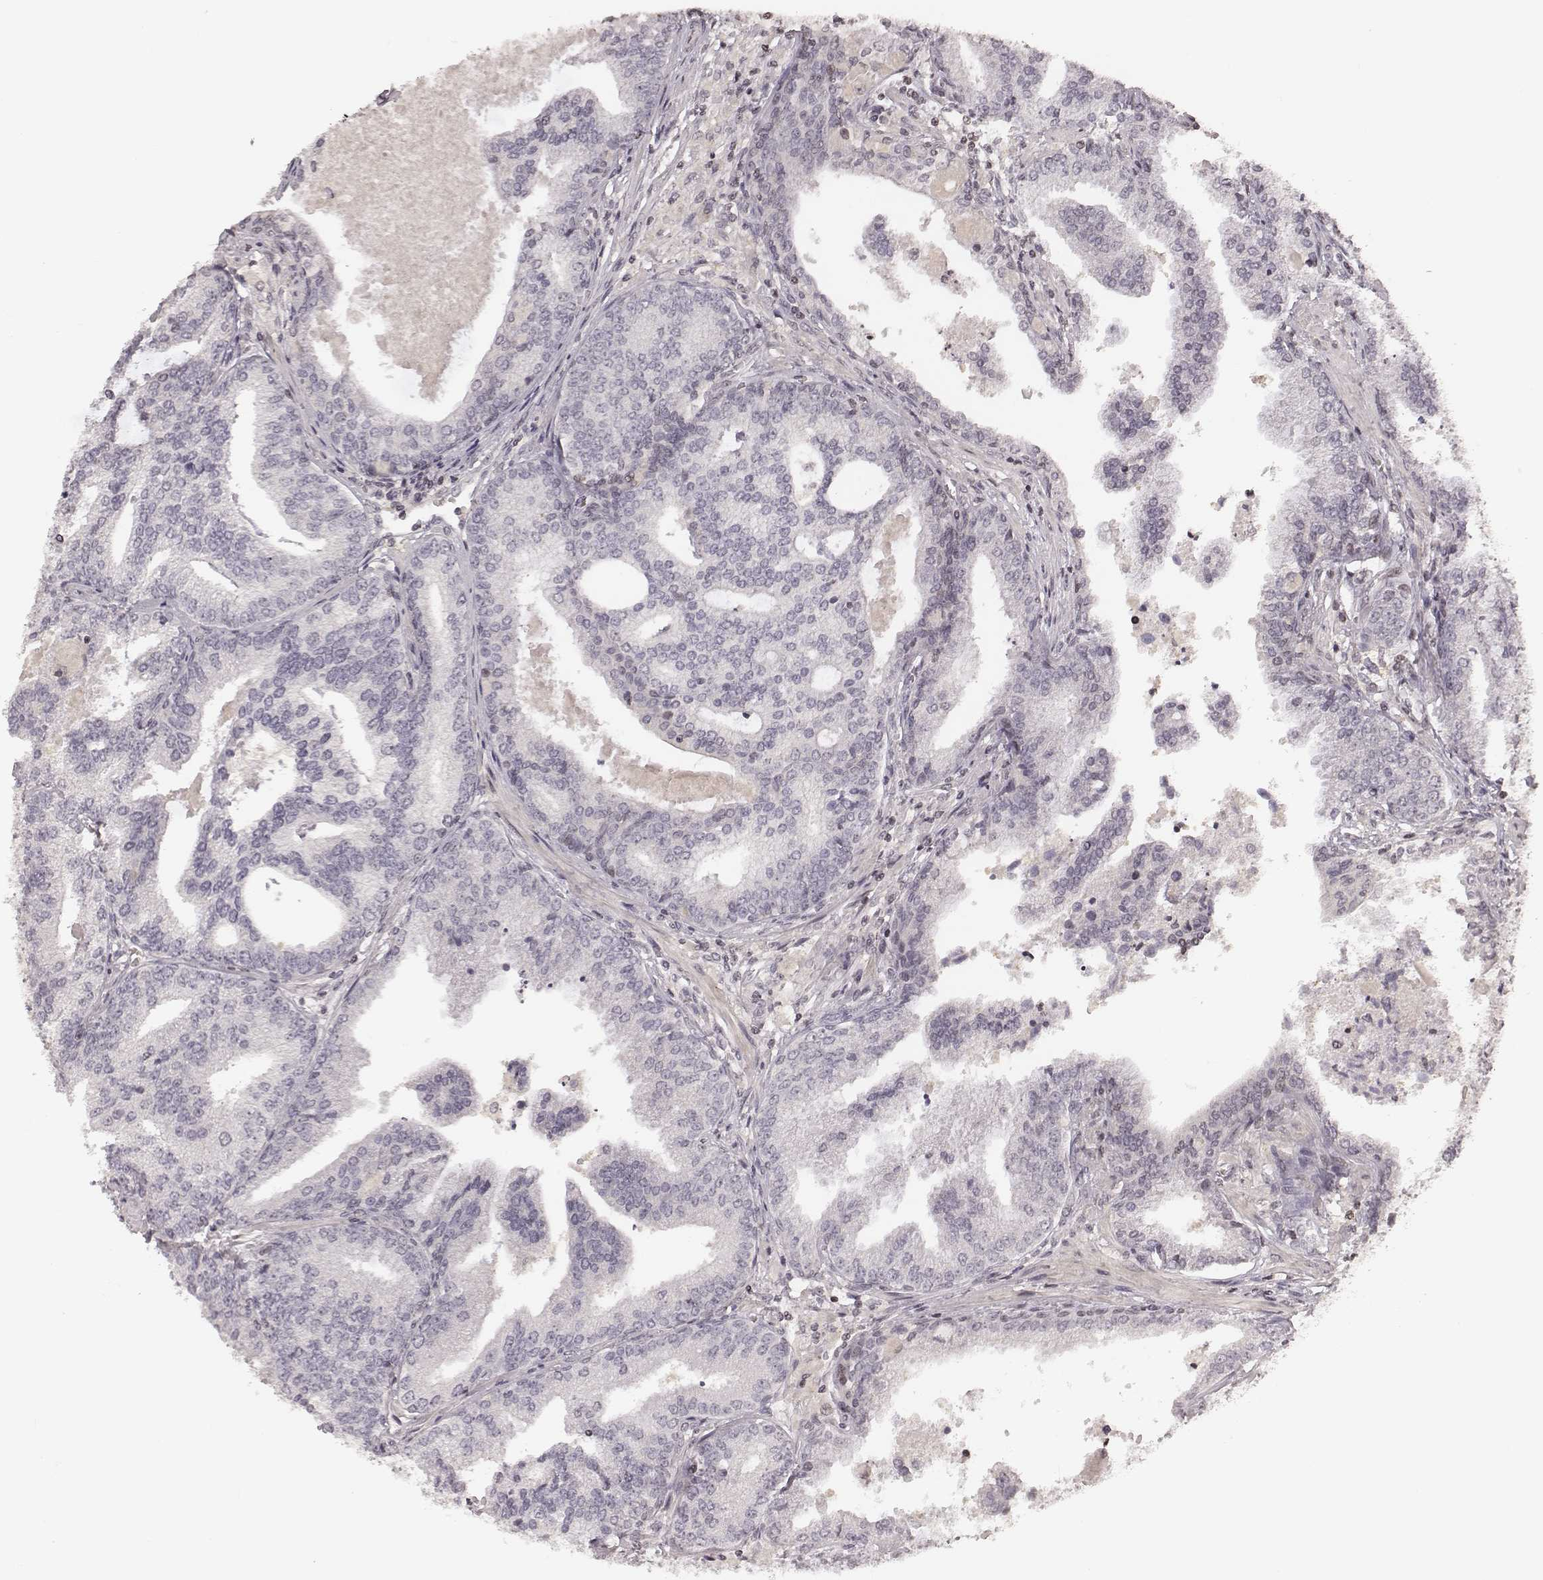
{"staining": {"intensity": "negative", "quantity": "none", "location": "none"}, "tissue": "prostate cancer", "cell_type": "Tumor cells", "image_type": "cancer", "snomed": [{"axis": "morphology", "description": "Adenocarcinoma, NOS"}, {"axis": "topography", "description": "Prostate"}], "caption": "Immunohistochemistry of human adenocarcinoma (prostate) demonstrates no positivity in tumor cells.", "gene": "GRM4", "patient": {"sex": "male", "age": 64}}